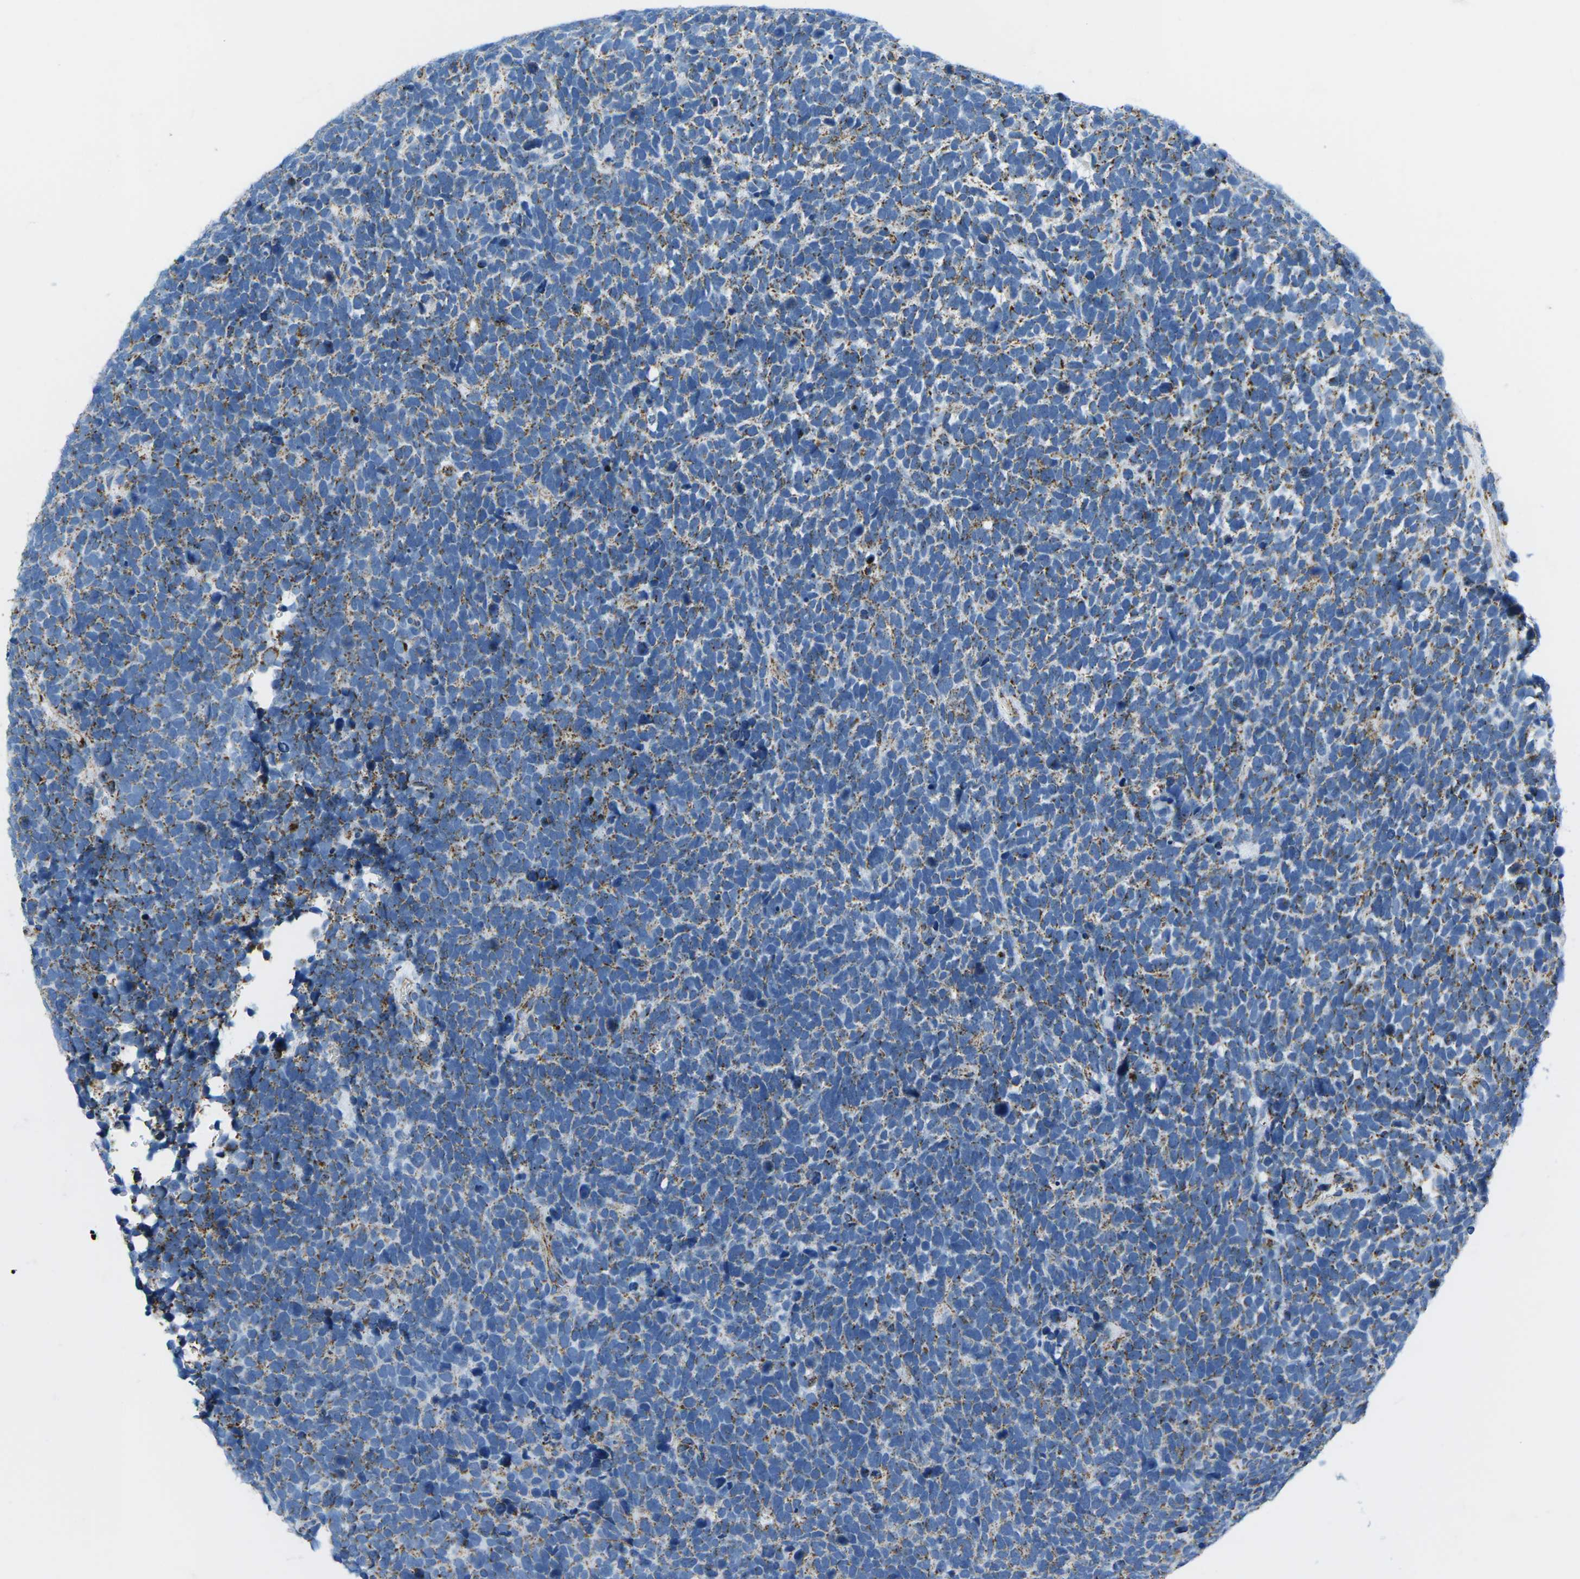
{"staining": {"intensity": "moderate", "quantity": "25%-75%", "location": "cytoplasmic/membranous"}, "tissue": "urothelial cancer", "cell_type": "Tumor cells", "image_type": "cancer", "snomed": [{"axis": "morphology", "description": "Urothelial carcinoma, High grade"}, {"axis": "topography", "description": "Urinary bladder"}], "caption": "Urothelial cancer was stained to show a protein in brown. There is medium levels of moderate cytoplasmic/membranous positivity in about 25%-75% of tumor cells.", "gene": "COX6C", "patient": {"sex": "female", "age": 82}}